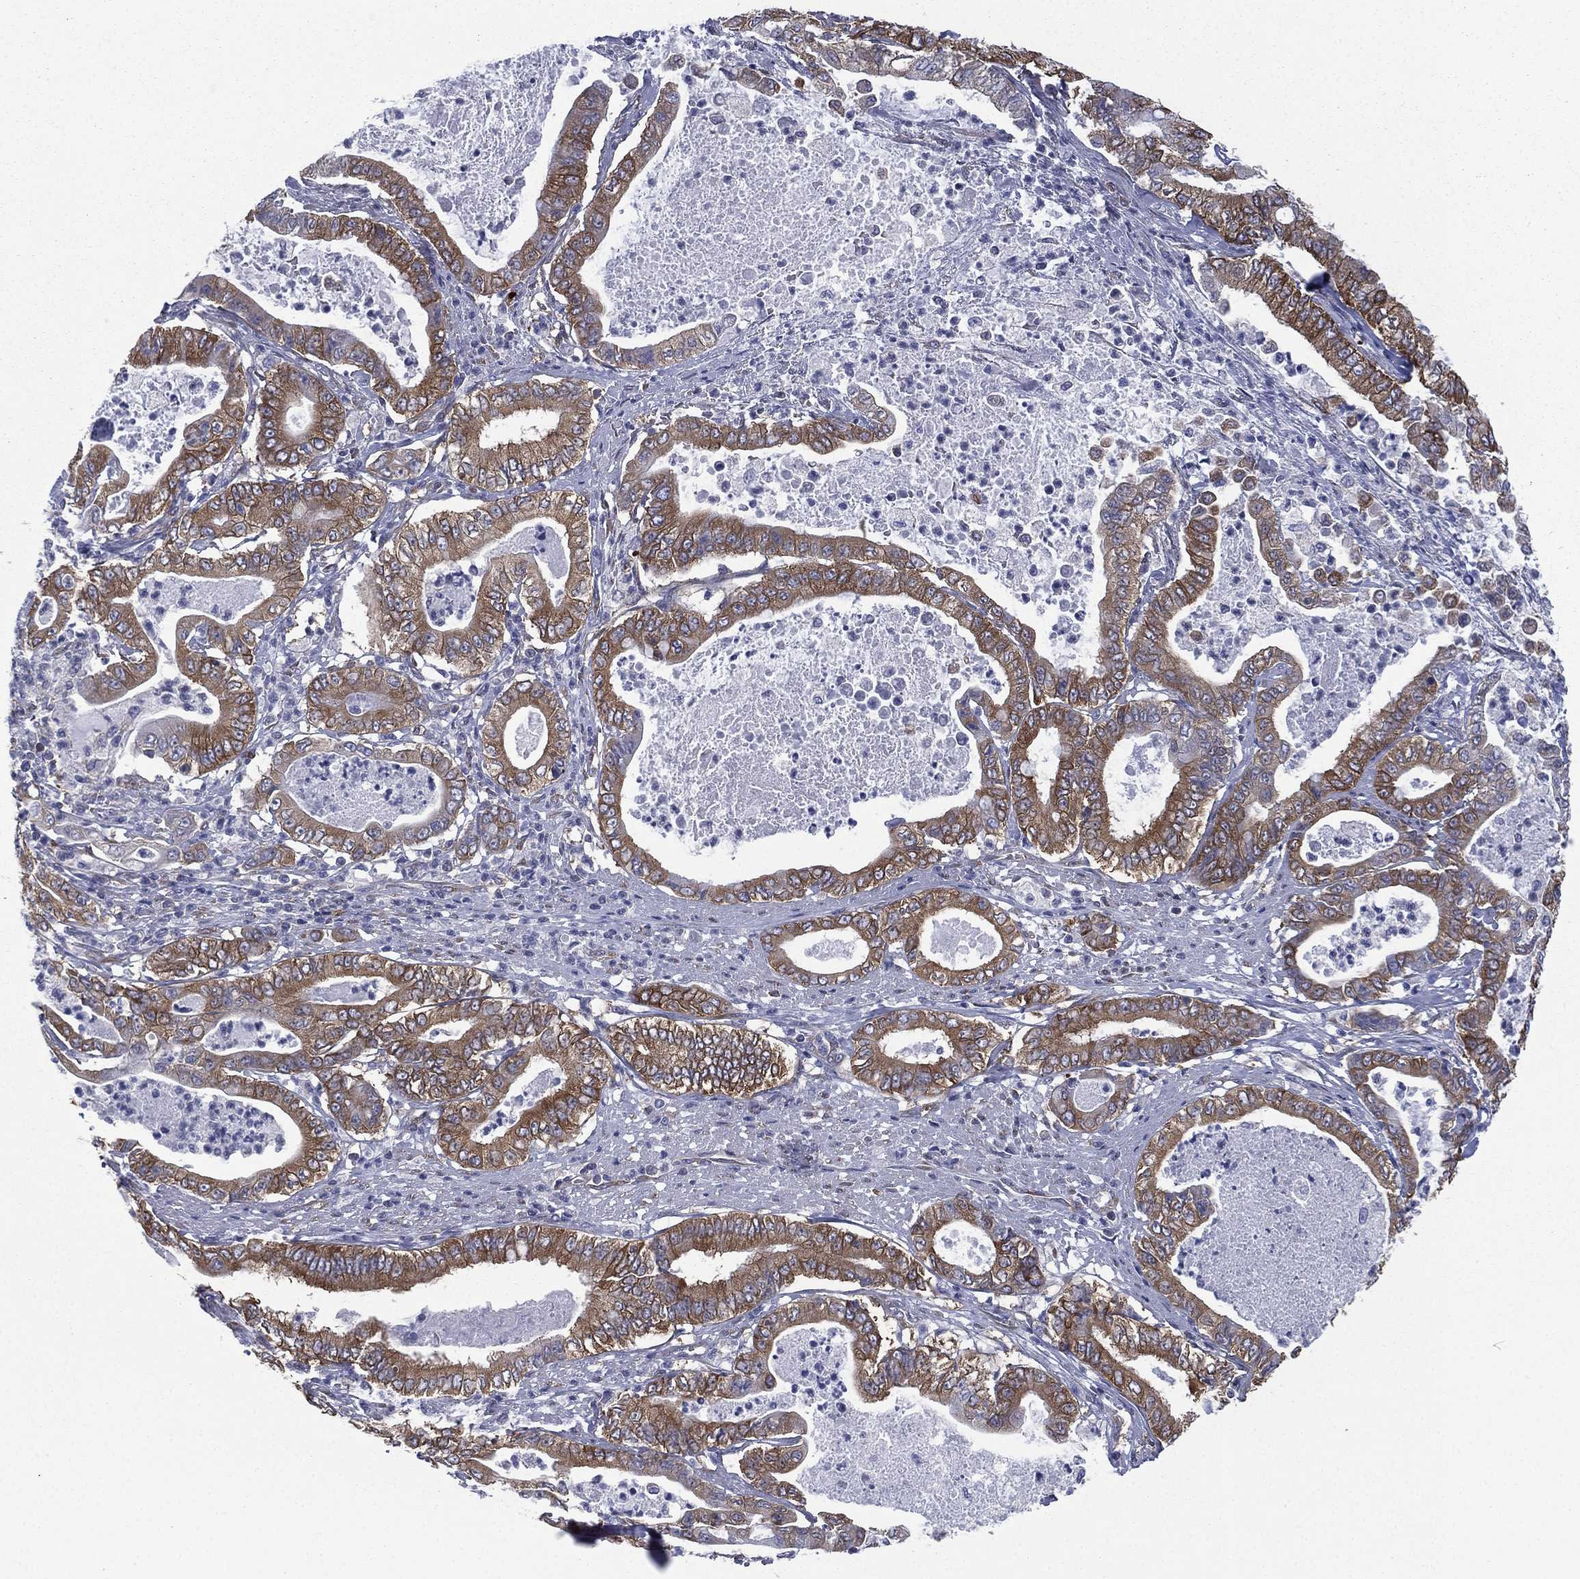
{"staining": {"intensity": "strong", "quantity": "25%-75%", "location": "cytoplasmic/membranous"}, "tissue": "pancreatic cancer", "cell_type": "Tumor cells", "image_type": "cancer", "snomed": [{"axis": "morphology", "description": "Adenocarcinoma, NOS"}, {"axis": "topography", "description": "Pancreas"}], "caption": "Protein staining displays strong cytoplasmic/membranous positivity in about 25%-75% of tumor cells in pancreatic adenocarcinoma.", "gene": "FARSA", "patient": {"sex": "male", "age": 71}}